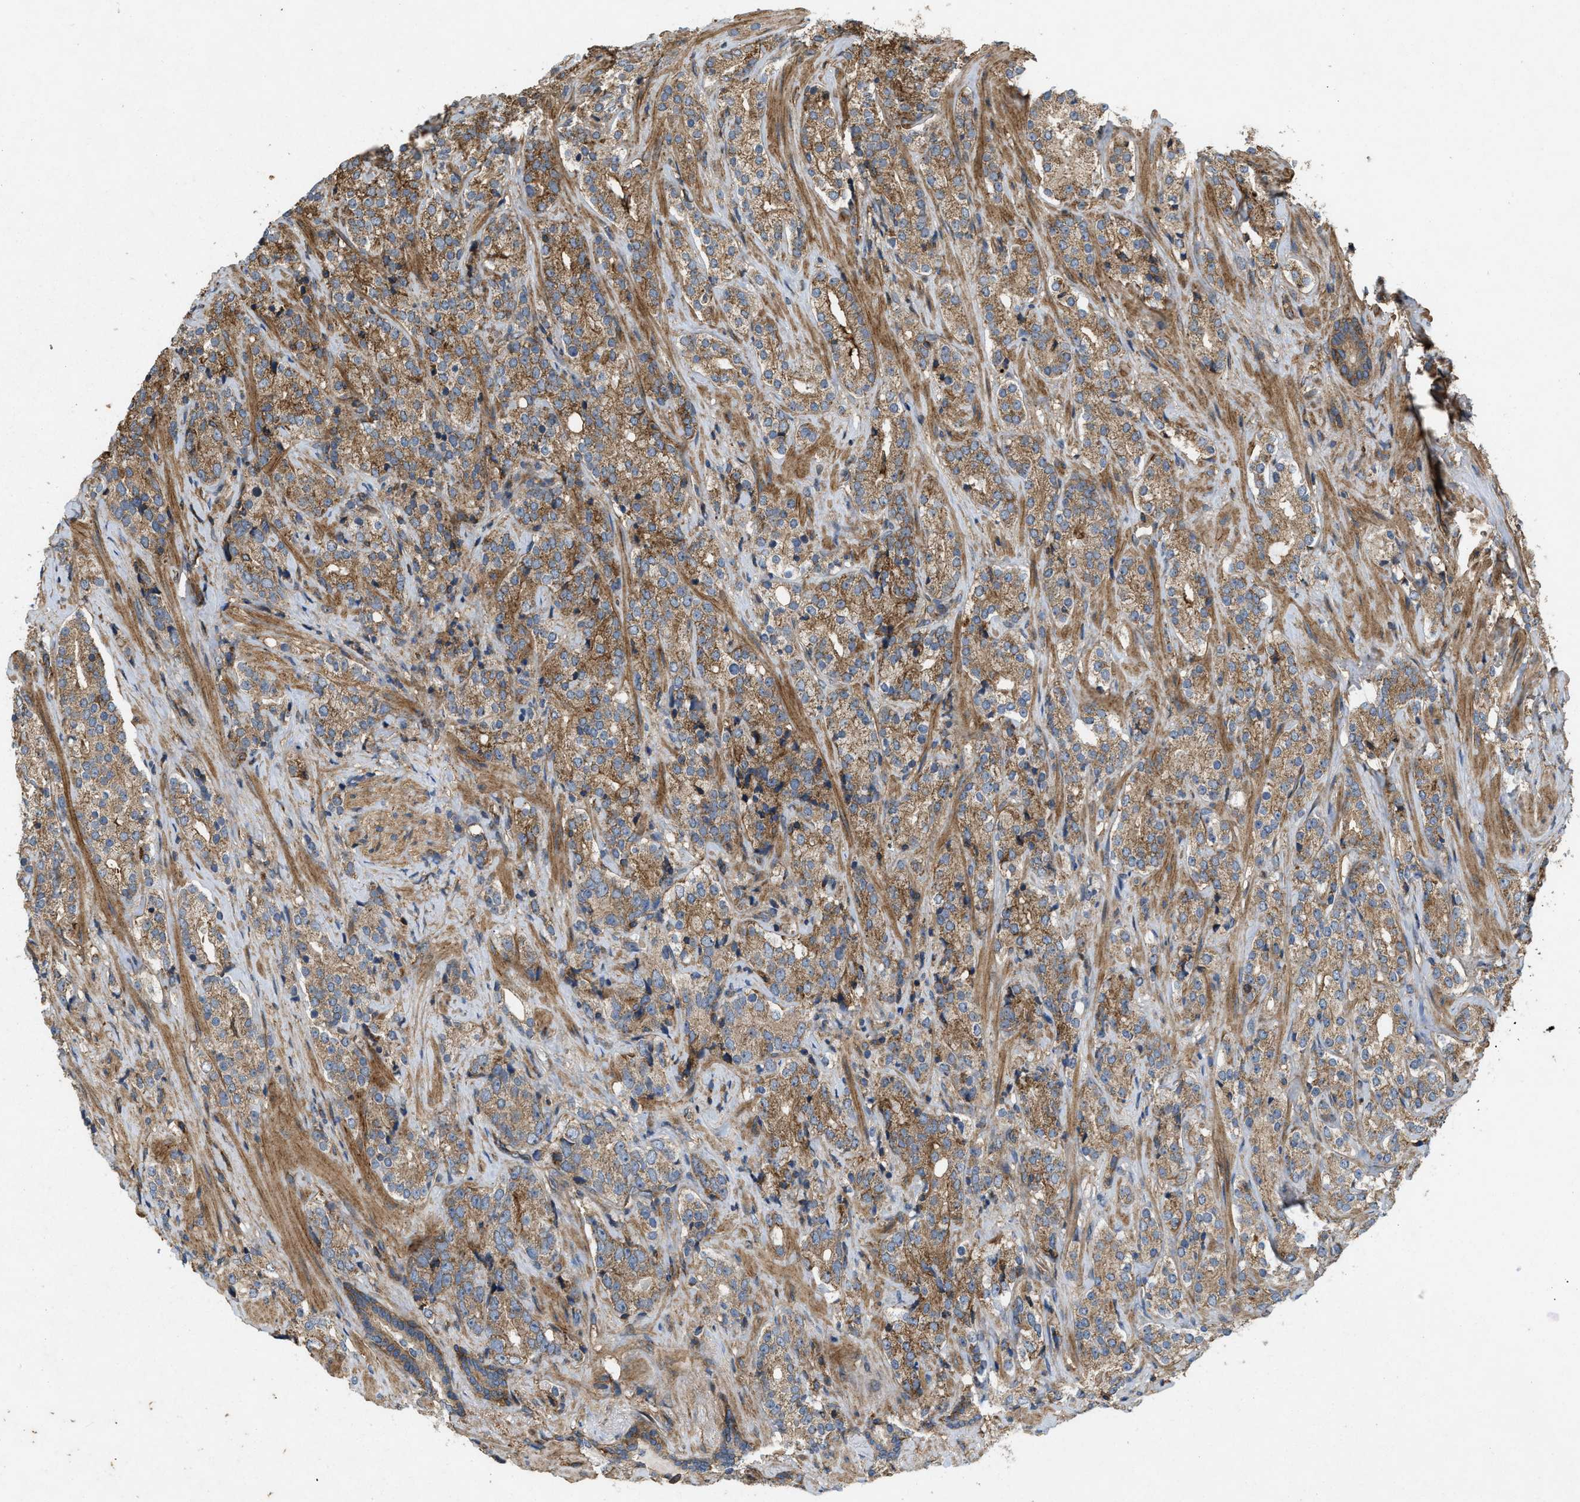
{"staining": {"intensity": "moderate", "quantity": ">75%", "location": "cytoplasmic/membranous"}, "tissue": "prostate cancer", "cell_type": "Tumor cells", "image_type": "cancer", "snomed": [{"axis": "morphology", "description": "Adenocarcinoma, High grade"}, {"axis": "topography", "description": "Prostate"}], "caption": "Immunohistochemistry staining of prostate high-grade adenocarcinoma, which shows medium levels of moderate cytoplasmic/membranous staining in approximately >75% of tumor cells indicating moderate cytoplasmic/membranous protein expression. The staining was performed using DAB (brown) for protein detection and nuclei were counterstained in hematoxylin (blue).", "gene": "GNB4", "patient": {"sex": "male", "age": 71}}